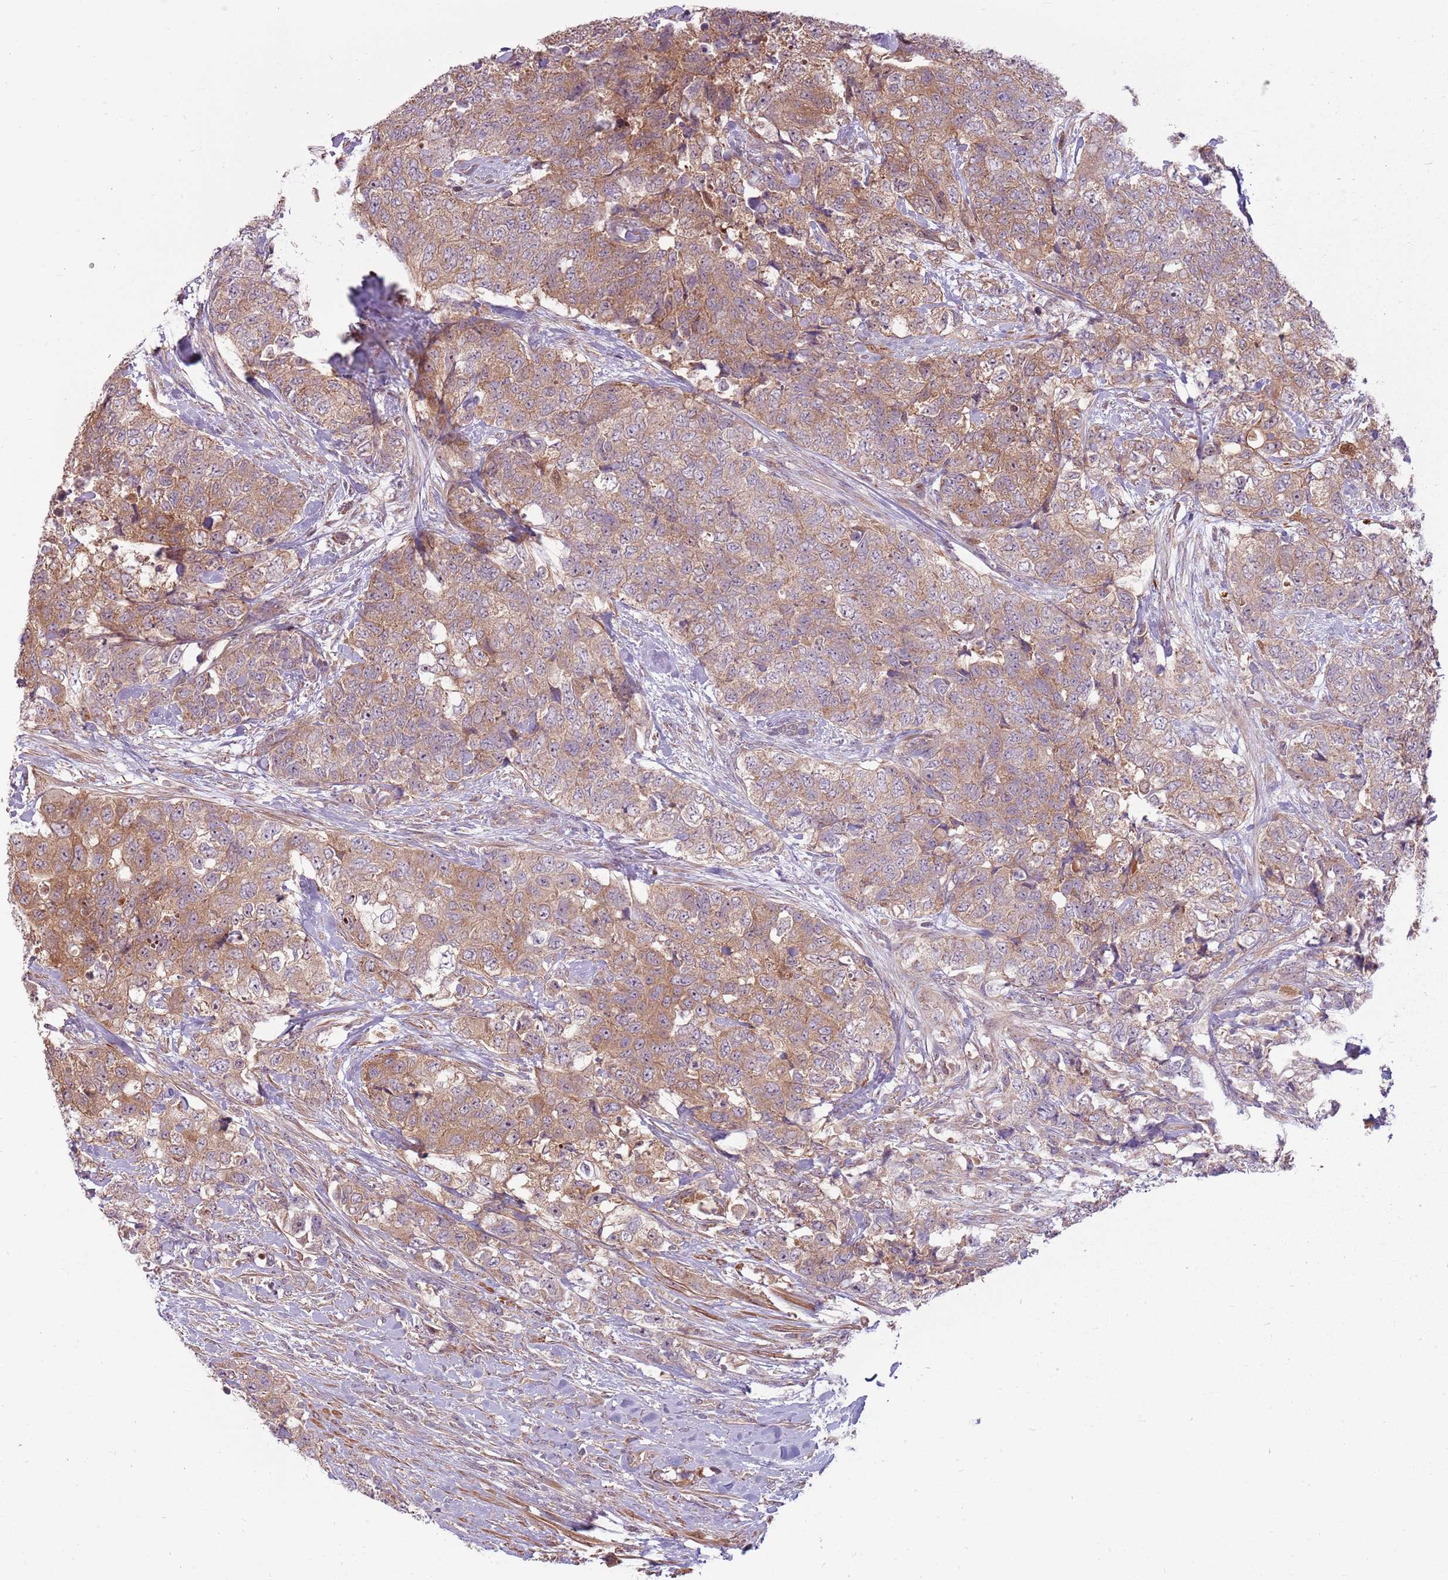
{"staining": {"intensity": "moderate", "quantity": ">75%", "location": "cytoplasmic/membranous"}, "tissue": "urothelial cancer", "cell_type": "Tumor cells", "image_type": "cancer", "snomed": [{"axis": "morphology", "description": "Urothelial carcinoma, High grade"}, {"axis": "topography", "description": "Urinary bladder"}], "caption": "Tumor cells show medium levels of moderate cytoplasmic/membranous positivity in about >75% of cells in human urothelial cancer.", "gene": "RPL21", "patient": {"sex": "female", "age": 78}}